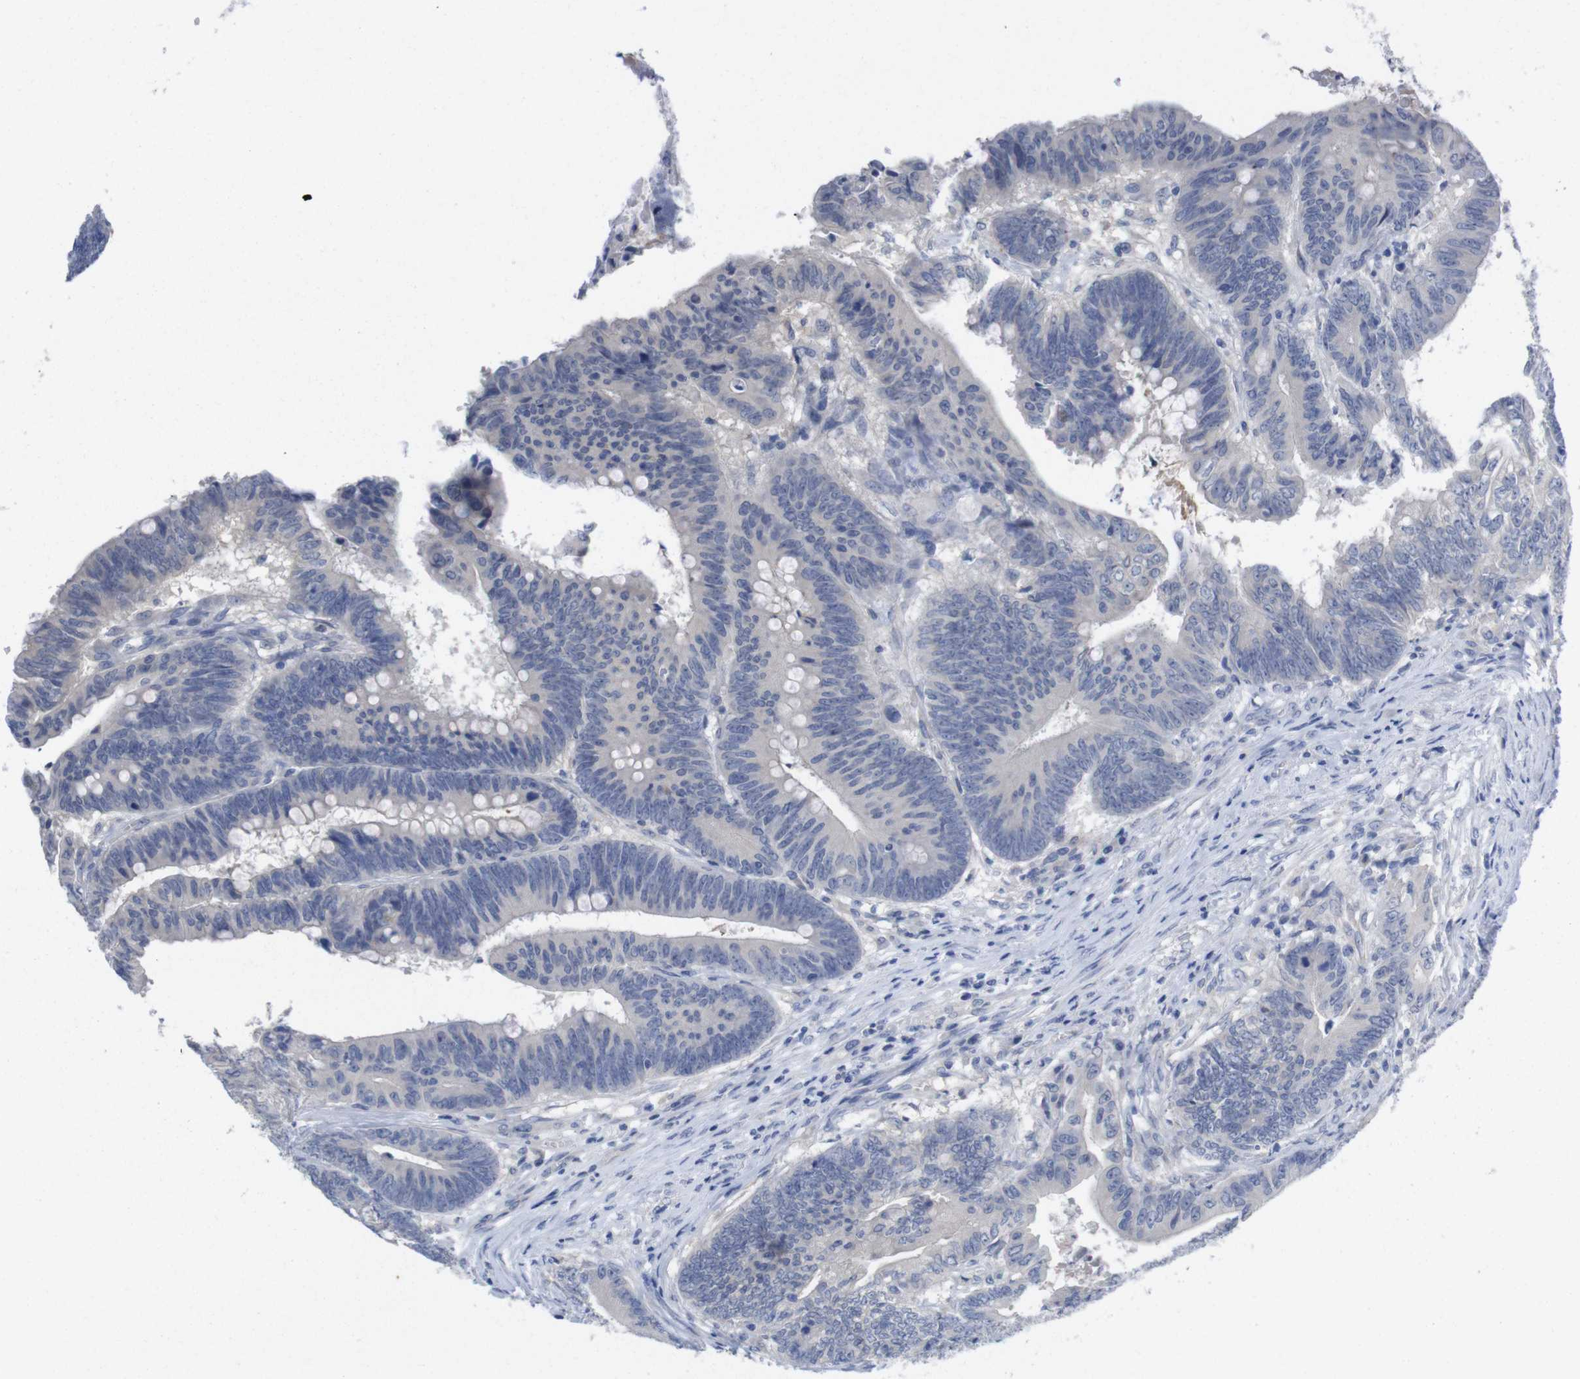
{"staining": {"intensity": "negative", "quantity": "none", "location": "none"}, "tissue": "colorectal cancer", "cell_type": "Tumor cells", "image_type": "cancer", "snomed": [{"axis": "morphology", "description": "Adenocarcinoma, NOS"}, {"axis": "topography", "description": "Colon"}], "caption": "Immunohistochemistry photomicrograph of colorectal adenocarcinoma stained for a protein (brown), which exhibits no staining in tumor cells. (DAB (3,3'-diaminobenzidine) immunohistochemistry, high magnification).", "gene": "TNNI3", "patient": {"sex": "male", "age": 45}}